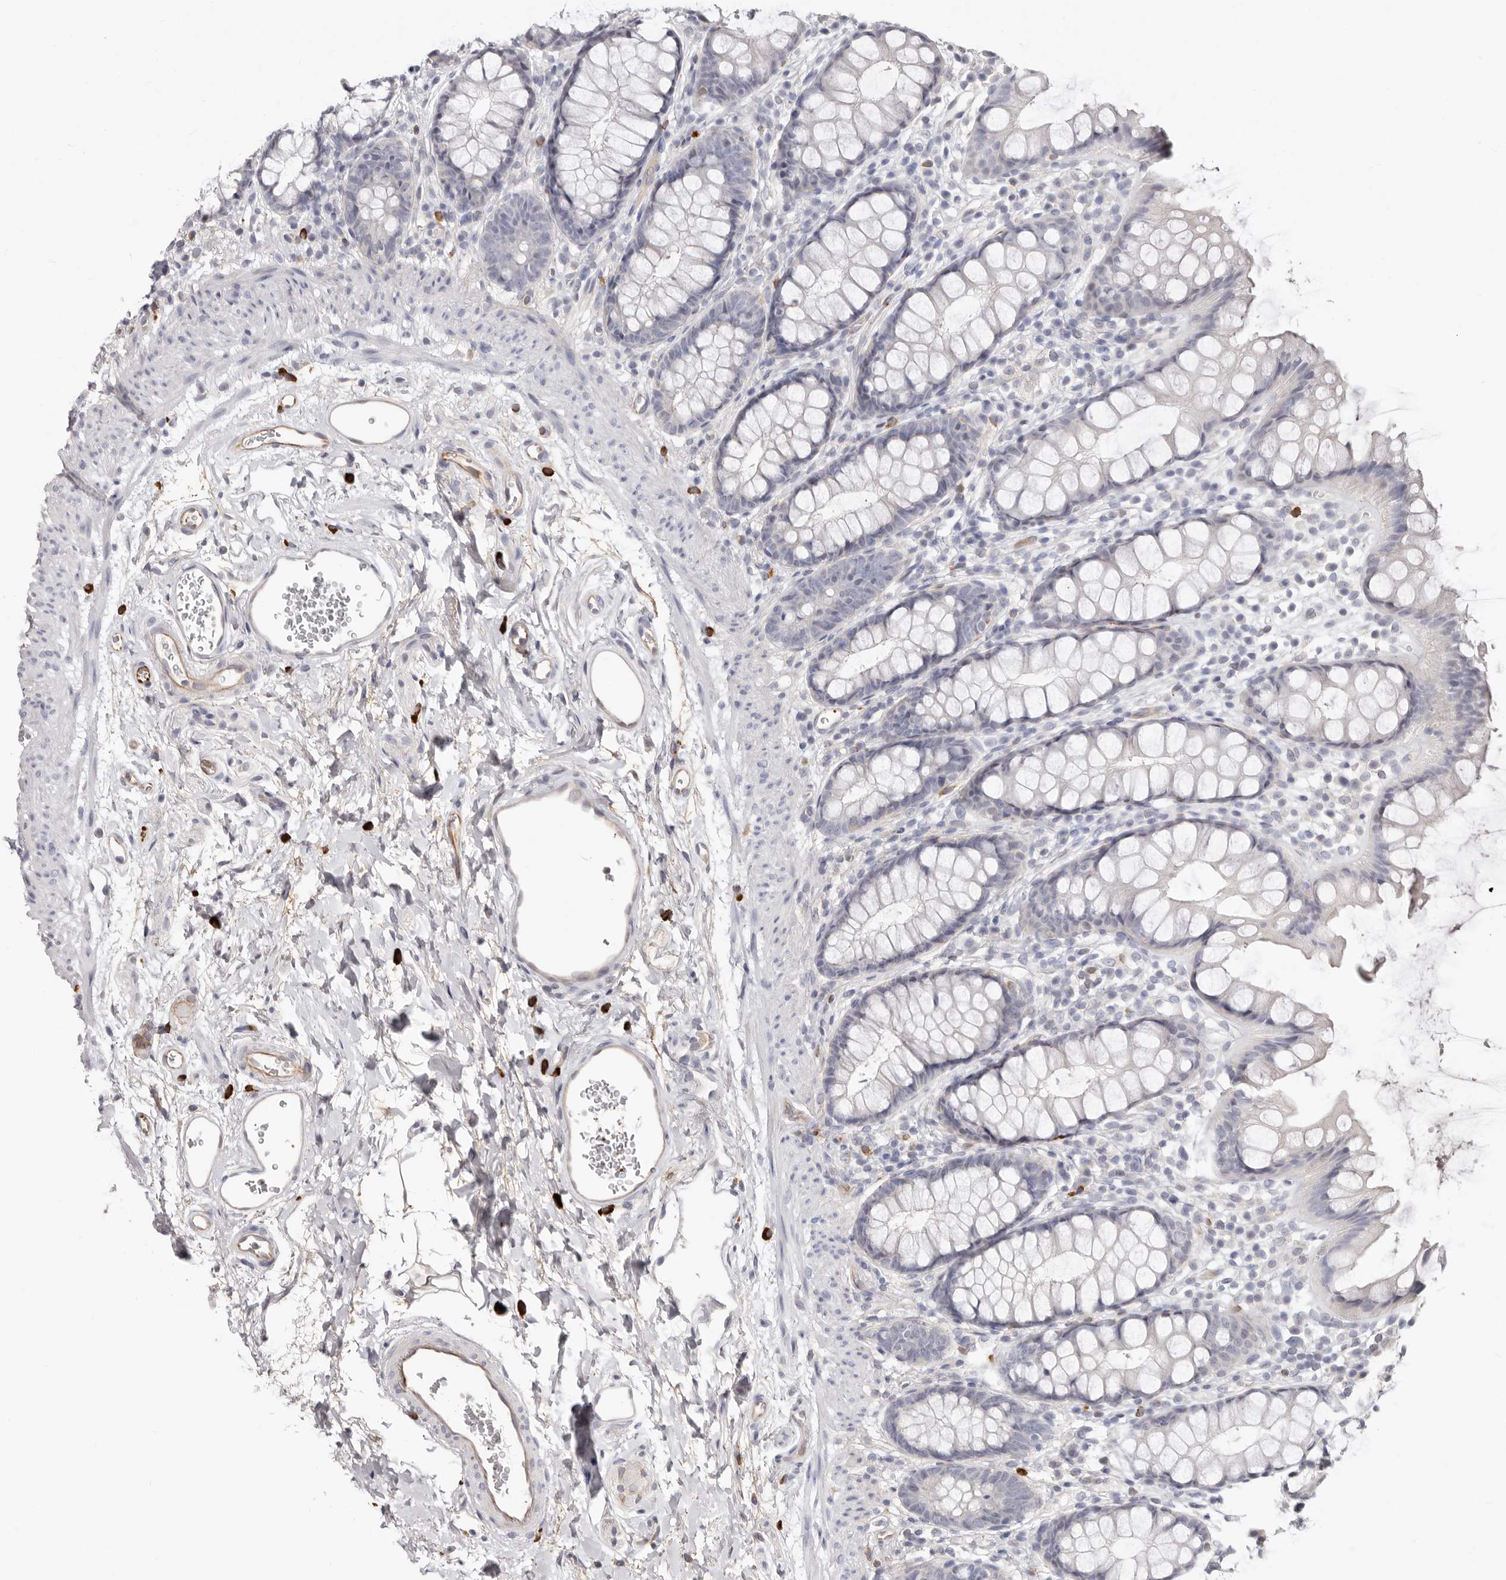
{"staining": {"intensity": "negative", "quantity": "none", "location": "none"}, "tissue": "rectum", "cell_type": "Glandular cells", "image_type": "normal", "snomed": [{"axis": "morphology", "description": "Normal tissue, NOS"}, {"axis": "topography", "description": "Rectum"}], "caption": "This is an immunohistochemistry histopathology image of unremarkable rectum. There is no expression in glandular cells.", "gene": "PKDCC", "patient": {"sex": "female", "age": 65}}